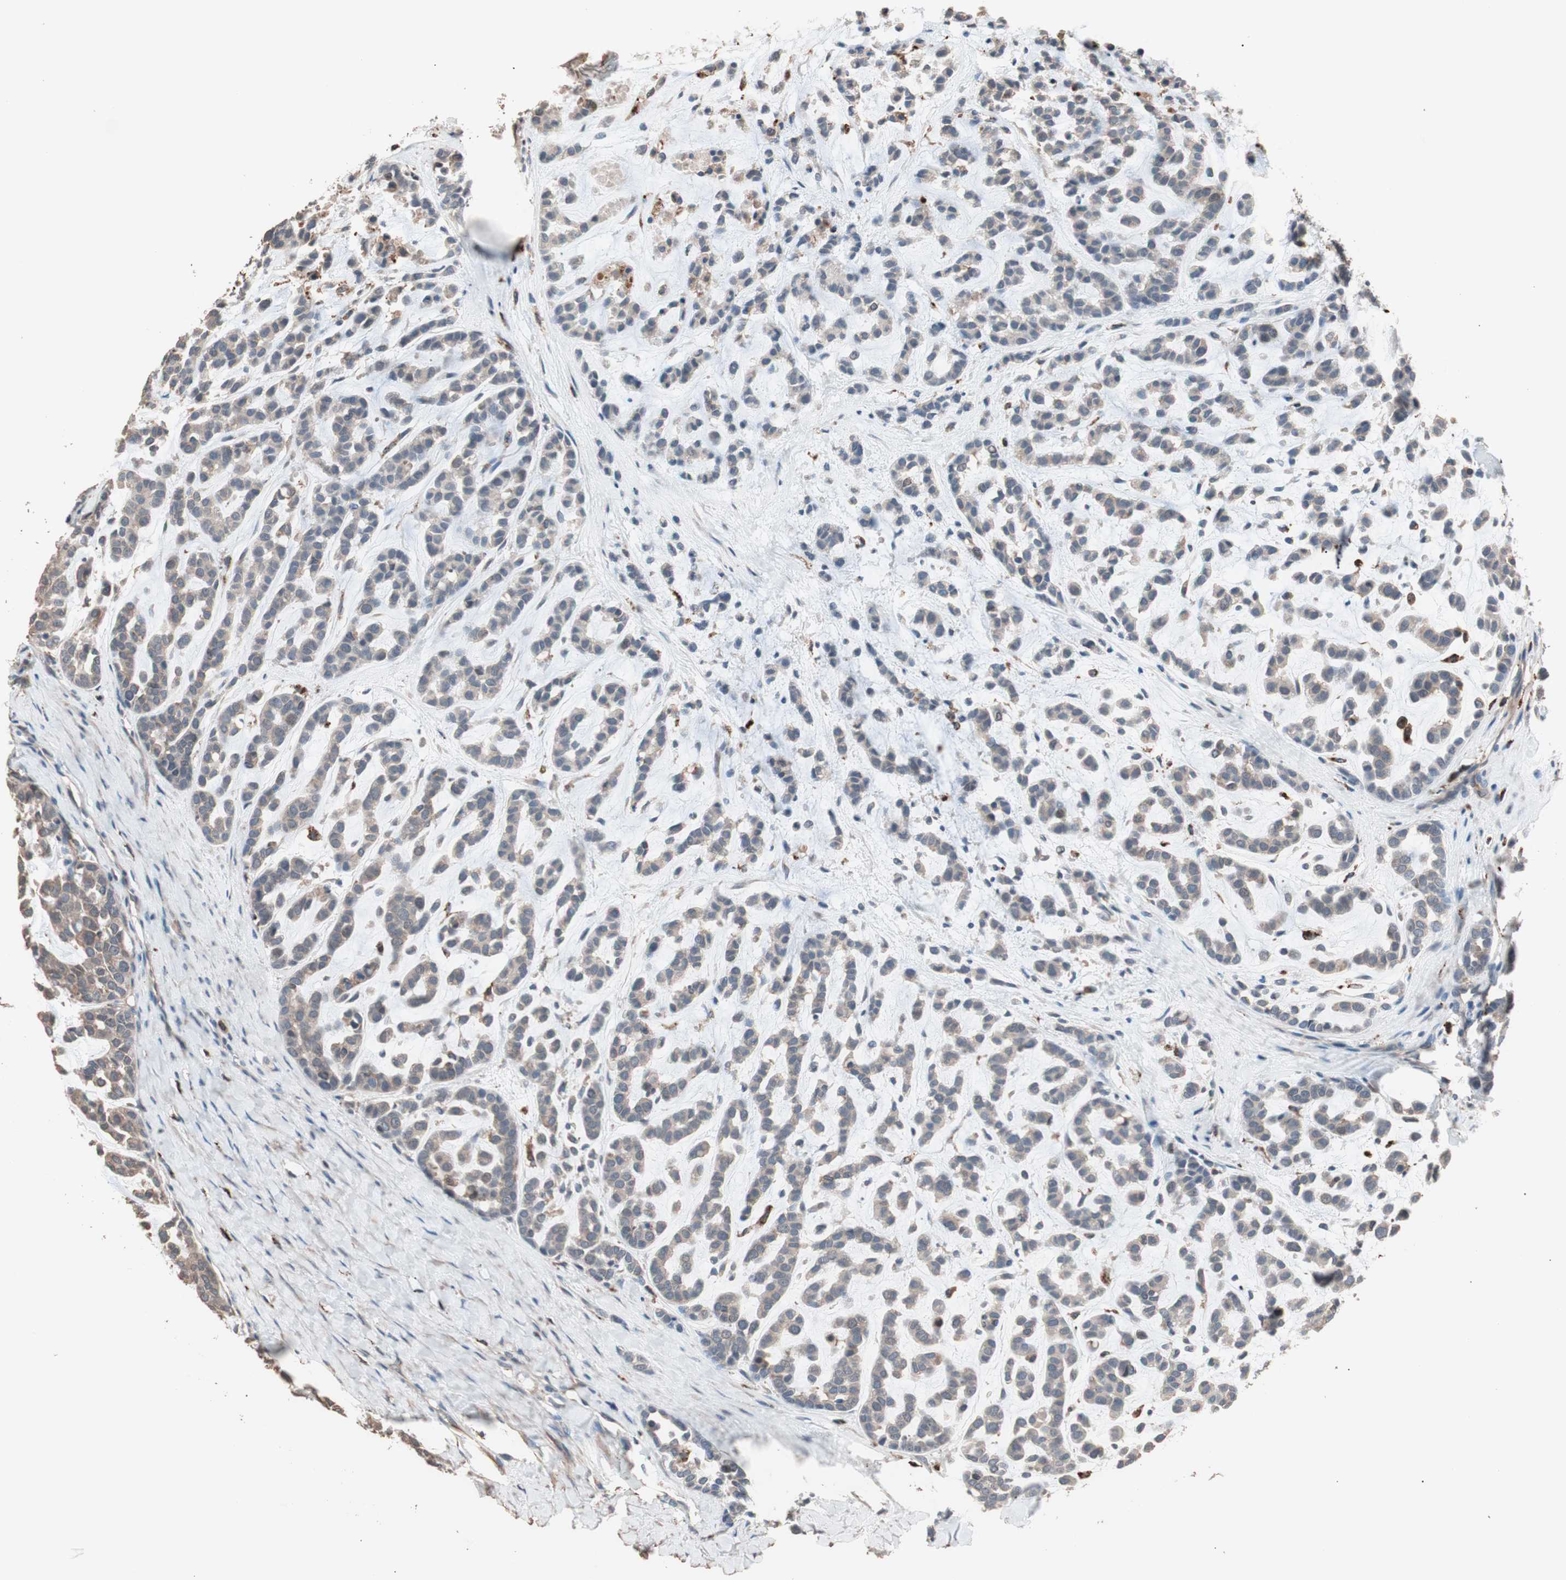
{"staining": {"intensity": "weak", "quantity": ">75%", "location": "cytoplasmic/membranous"}, "tissue": "head and neck cancer", "cell_type": "Tumor cells", "image_type": "cancer", "snomed": [{"axis": "morphology", "description": "Adenocarcinoma, NOS"}, {"axis": "morphology", "description": "Adenoma, NOS"}, {"axis": "topography", "description": "Head-Neck"}], "caption": "DAB immunohistochemical staining of human head and neck cancer exhibits weak cytoplasmic/membranous protein positivity in approximately >75% of tumor cells.", "gene": "CCT3", "patient": {"sex": "female", "age": 55}}